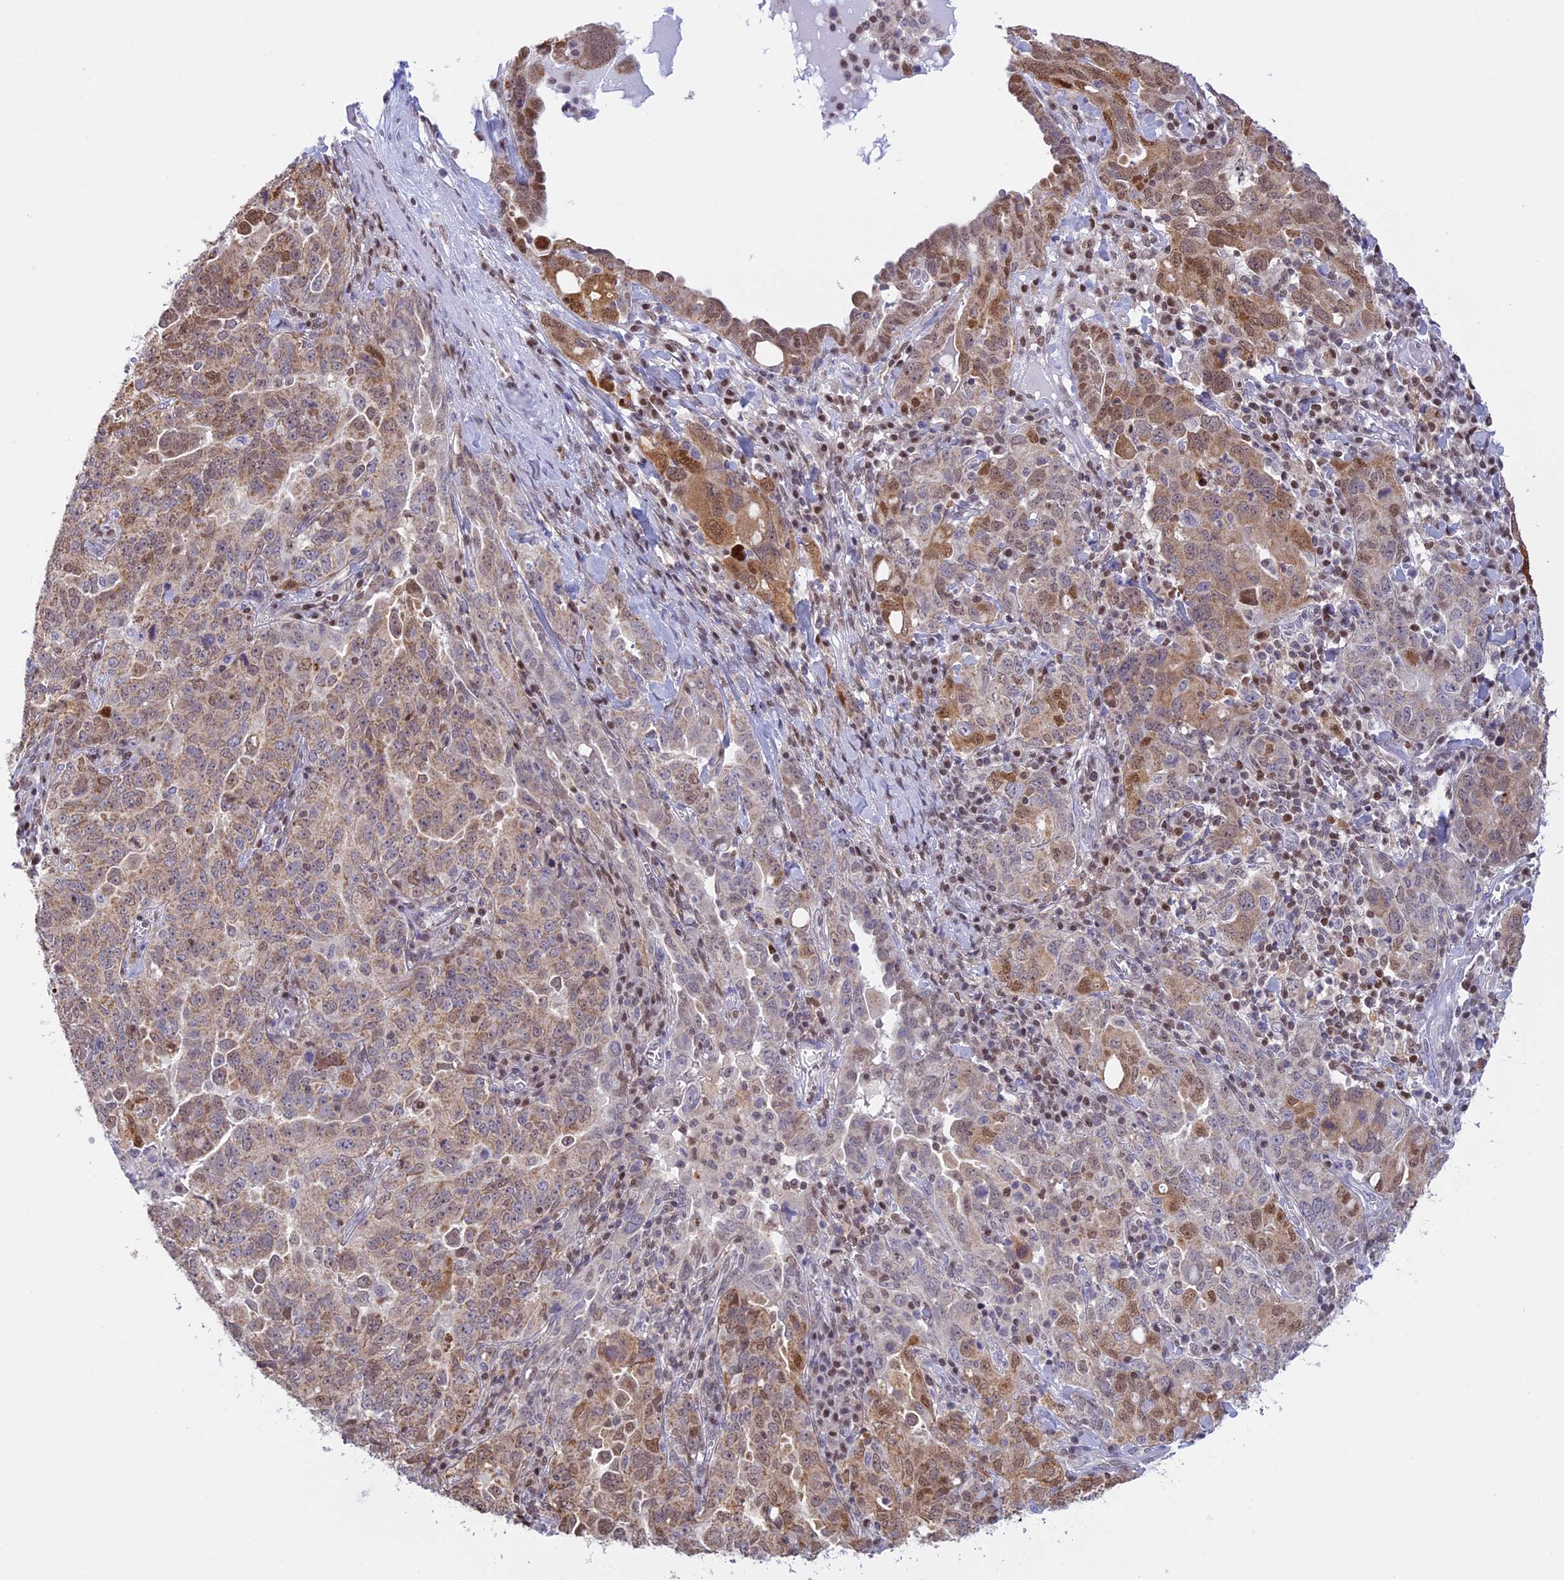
{"staining": {"intensity": "moderate", "quantity": "25%-75%", "location": "cytoplasmic/membranous,nuclear"}, "tissue": "ovarian cancer", "cell_type": "Tumor cells", "image_type": "cancer", "snomed": [{"axis": "morphology", "description": "Carcinoma, endometroid"}, {"axis": "topography", "description": "Ovary"}], "caption": "Endometroid carcinoma (ovarian) stained with a brown dye reveals moderate cytoplasmic/membranous and nuclear positive staining in approximately 25%-75% of tumor cells.", "gene": "IZUMO2", "patient": {"sex": "female", "age": 62}}